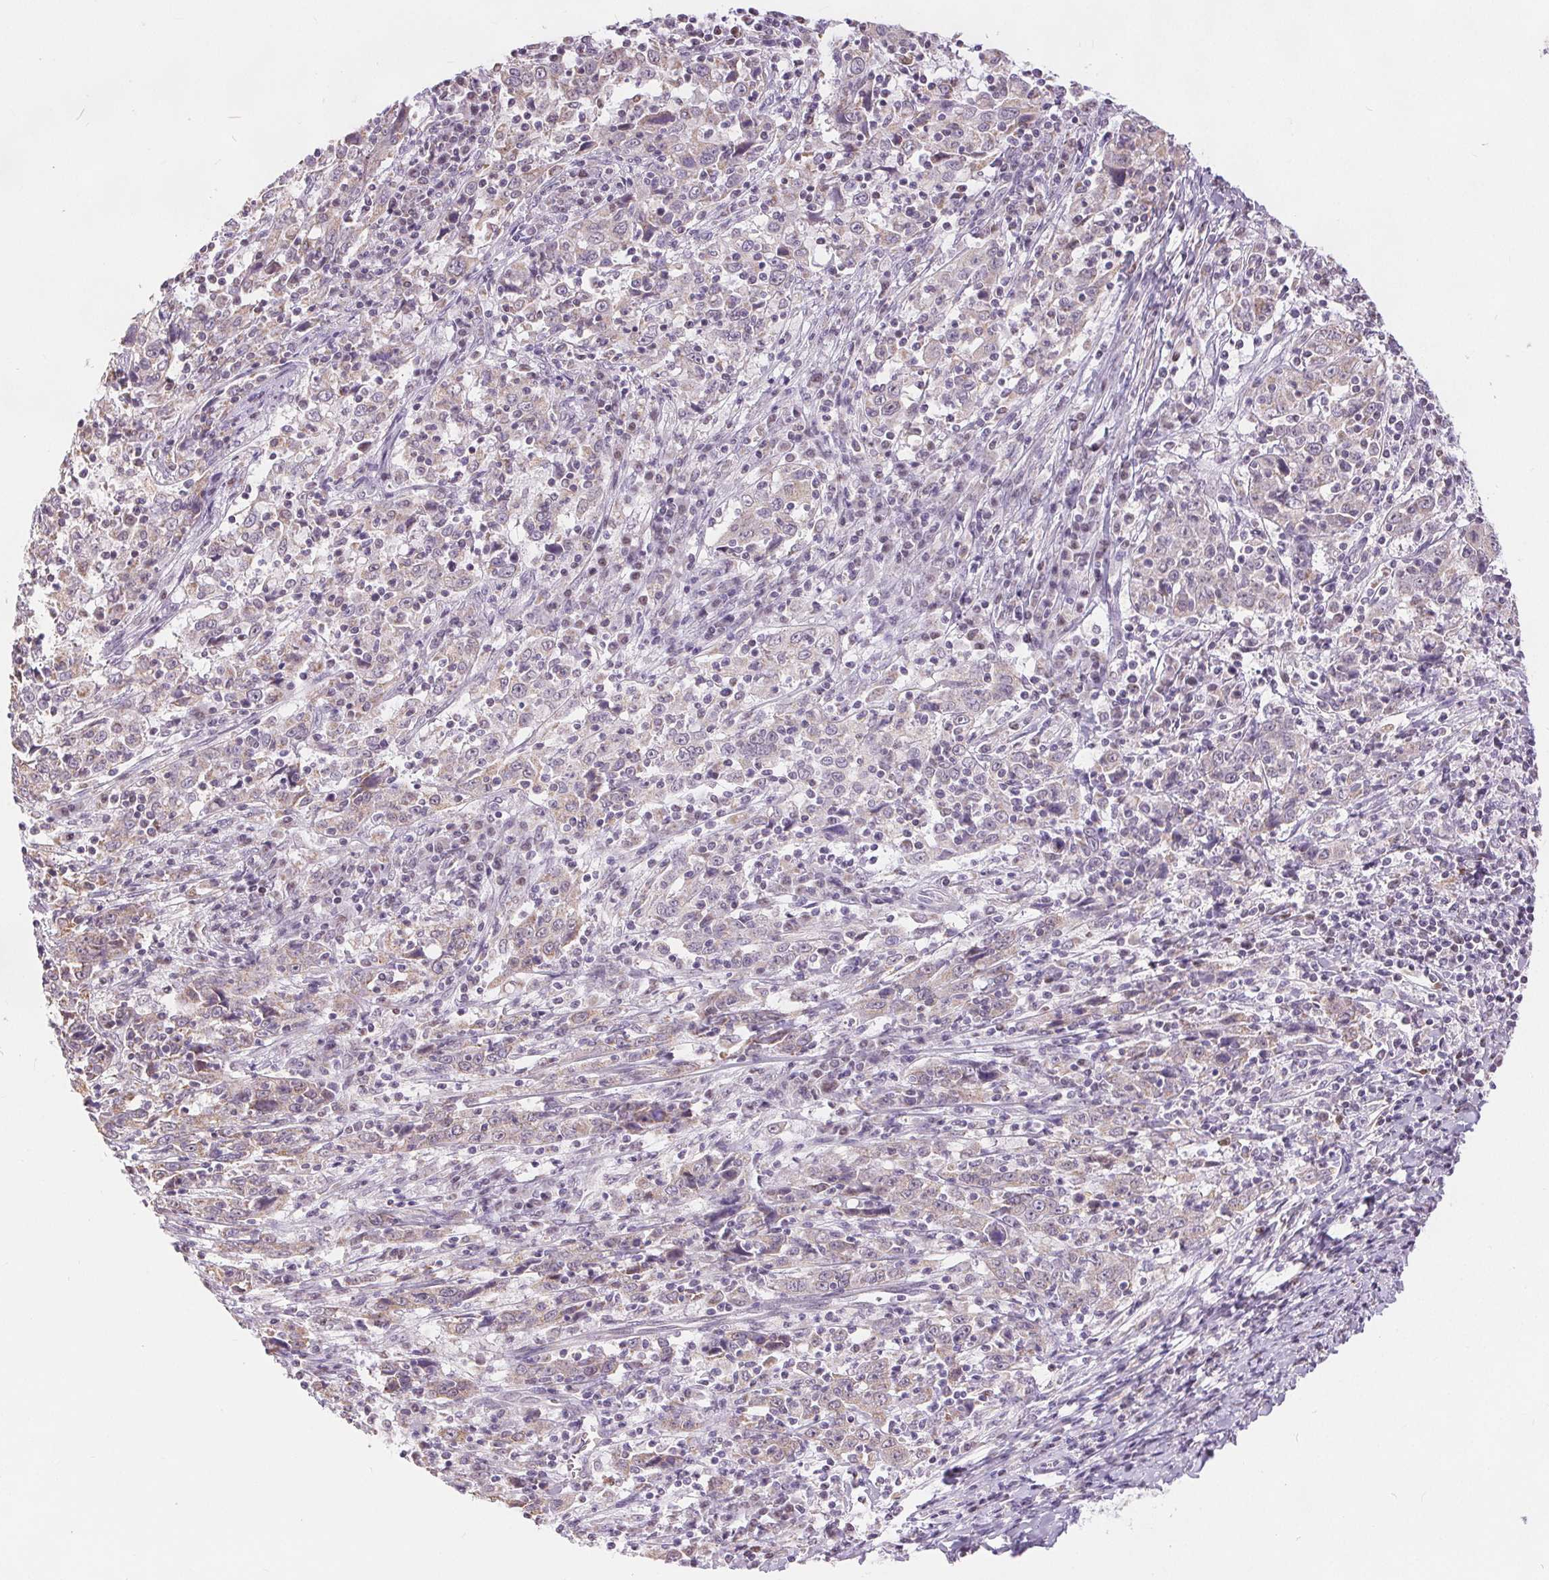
{"staining": {"intensity": "weak", "quantity": "<25%", "location": "cytoplasmic/membranous"}, "tissue": "cervical cancer", "cell_type": "Tumor cells", "image_type": "cancer", "snomed": [{"axis": "morphology", "description": "Squamous cell carcinoma, NOS"}, {"axis": "topography", "description": "Cervix"}], "caption": "High power microscopy histopathology image of an IHC micrograph of squamous cell carcinoma (cervical), revealing no significant staining in tumor cells. Brightfield microscopy of immunohistochemistry (IHC) stained with DAB (3,3'-diaminobenzidine) (brown) and hematoxylin (blue), captured at high magnification.", "gene": "POU2F2", "patient": {"sex": "female", "age": 46}}